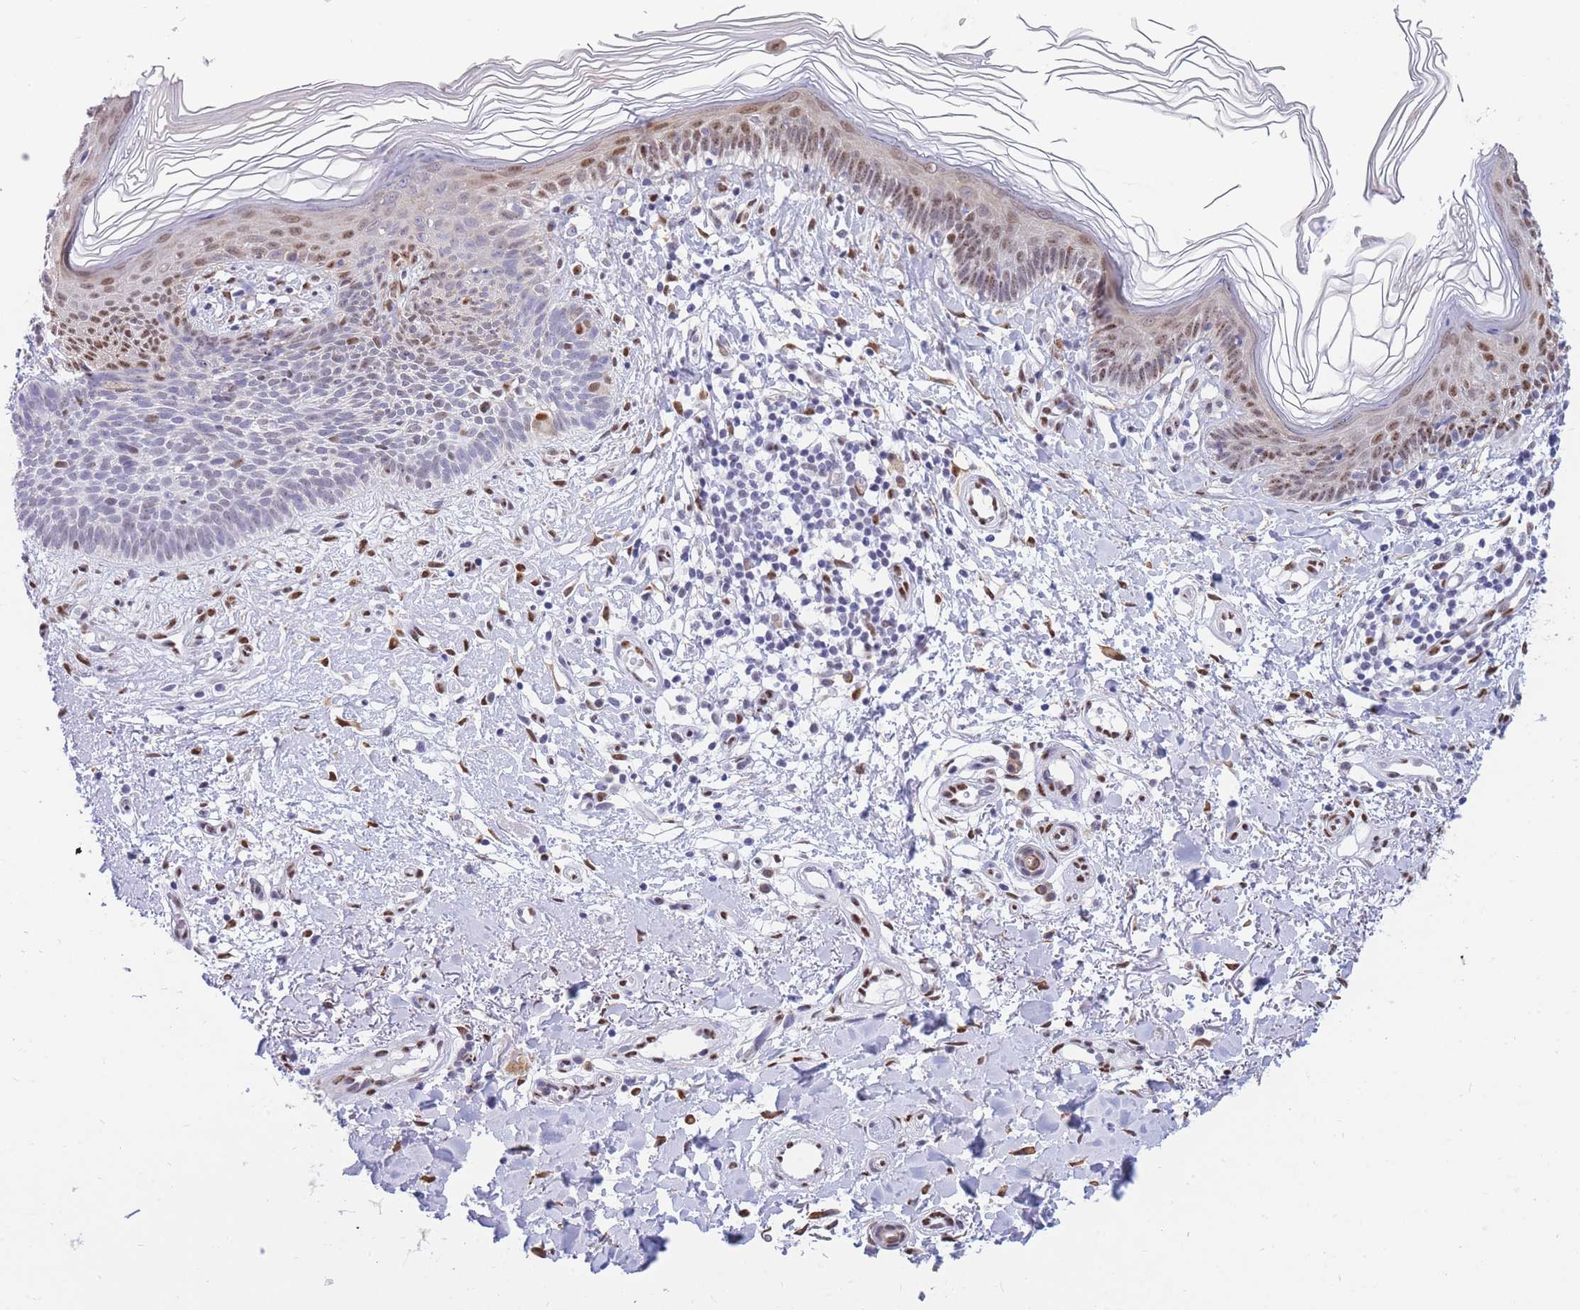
{"staining": {"intensity": "negative", "quantity": "none", "location": "none"}, "tissue": "skin cancer", "cell_type": "Tumor cells", "image_type": "cancer", "snomed": [{"axis": "morphology", "description": "Basal cell carcinoma"}, {"axis": "topography", "description": "Skin"}], "caption": "Immunohistochemical staining of human basal cell carcinoma (skin) displays no significant positivity in tumor cells.", "gene": "FAM153A", "patient": {"sex": "male", "age": 78}}